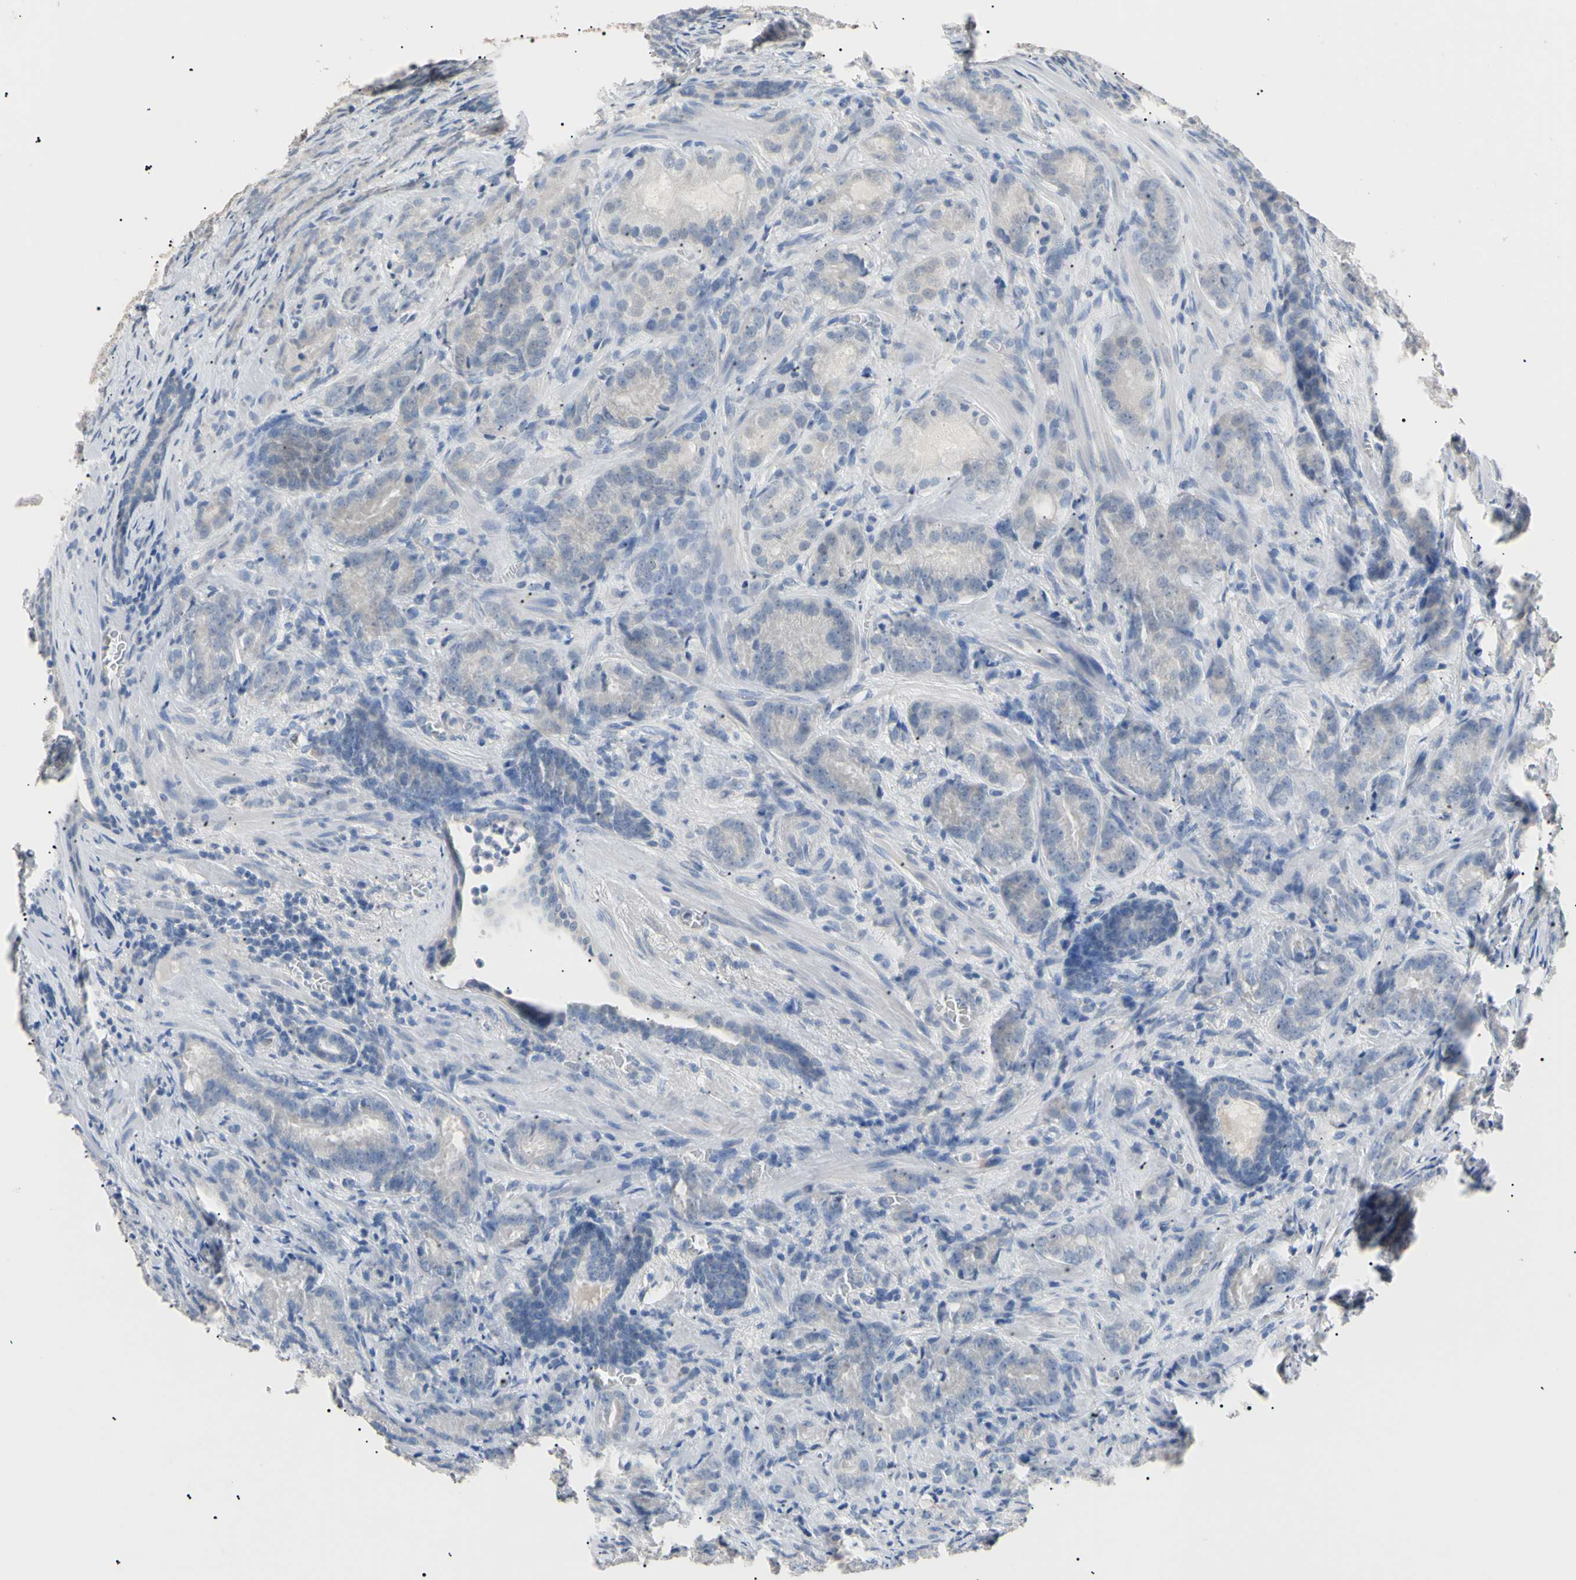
{"staining": {"intensity": "negative", "quantity": "none", "location": "none"}, "tissue": "prostate cancer", "cell_type": "Tumor cells", "image_type": "cancer", "snomed": [{"axis": "morphology", "description": "Adenocarcinoma, Medium grade"}, {"axis": "topography", "description": "Prostate"}], "caption": "A photomicrograph of prostate cancer (adenocarcinoma (medium-grade)) stained for a protein exhibits no brown staining in tumor cells.", "gene": "CGB3", "patient": {"sex": "male", "age": 73}}